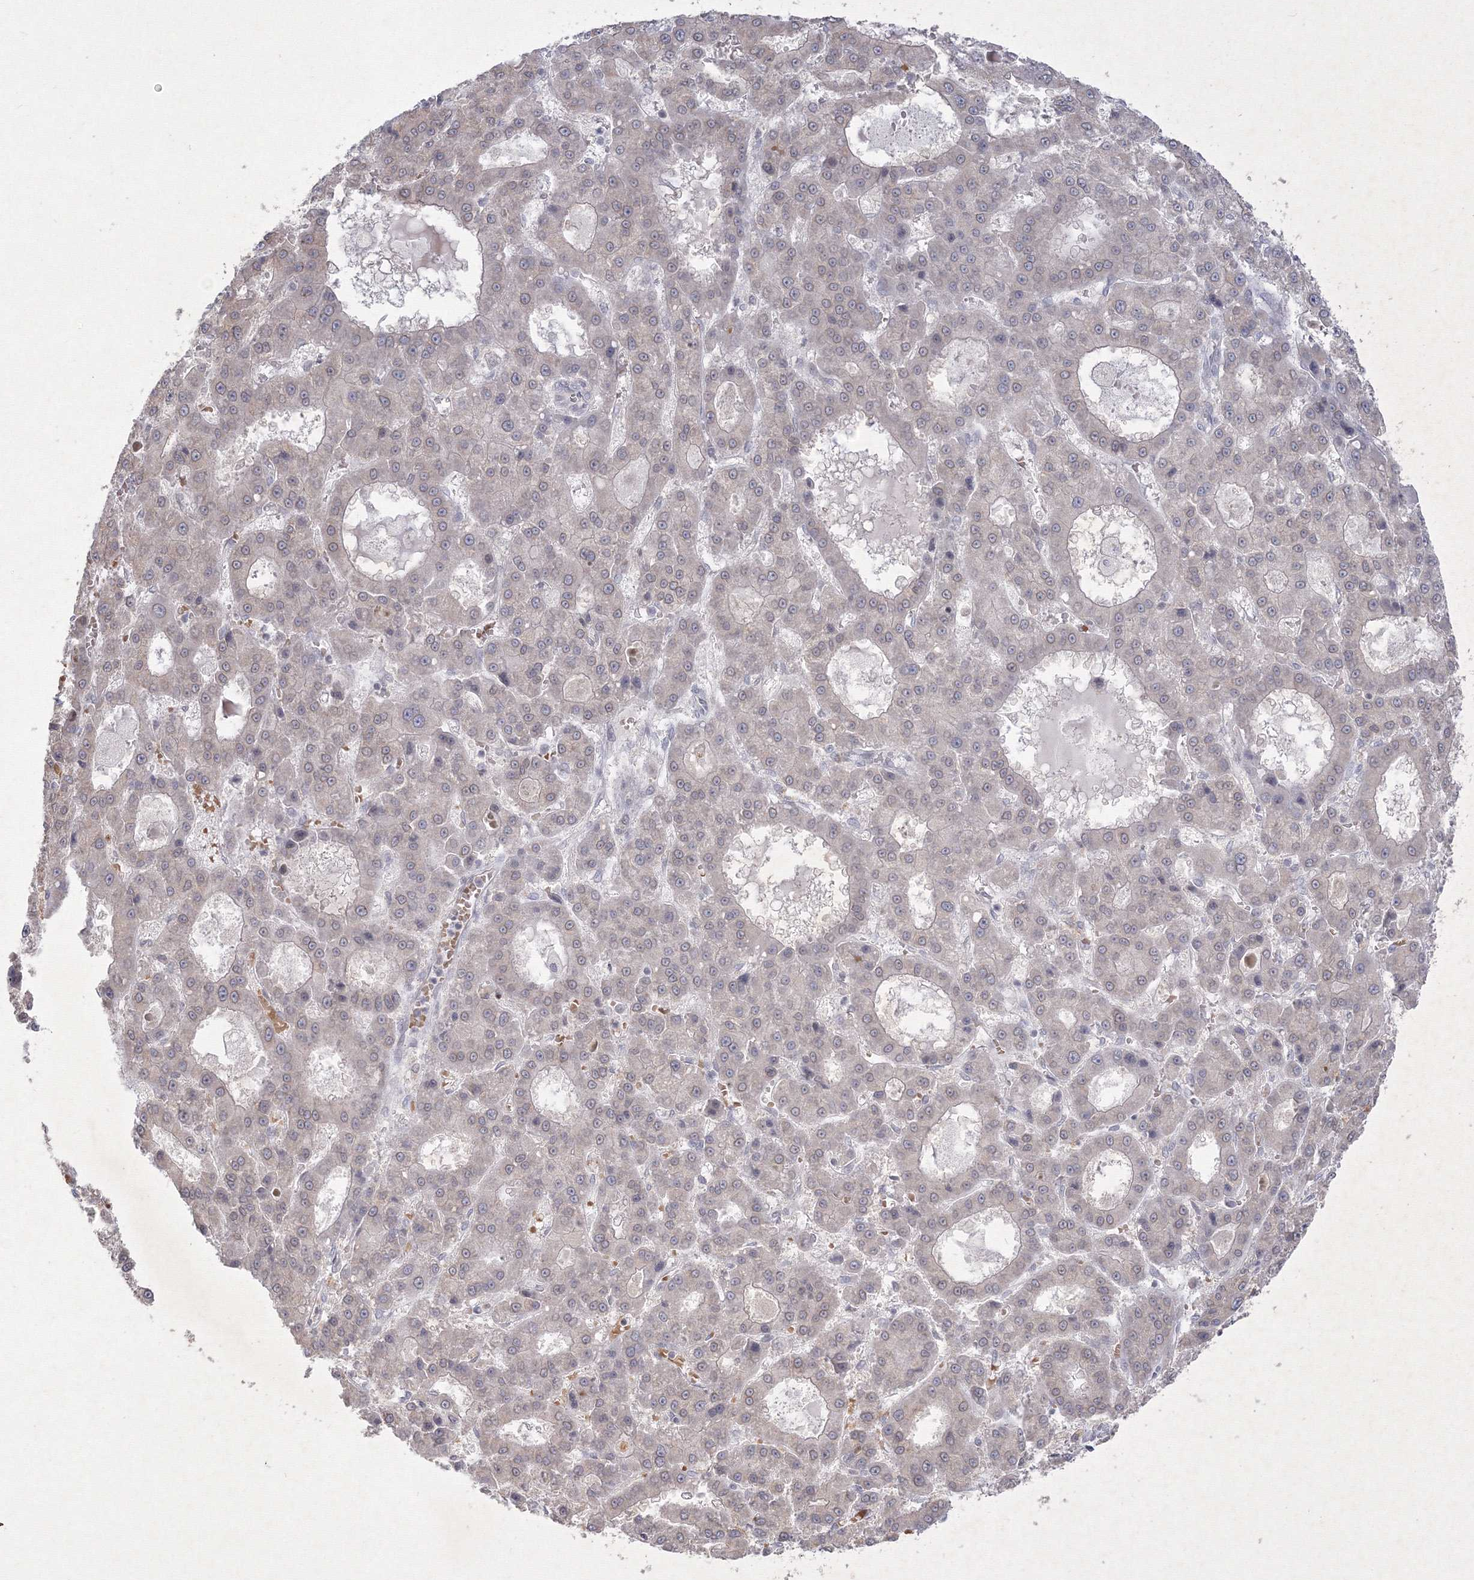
{"staining": {"intensity": "negative", "quantity": "none", "location": "none"}, "tissue": "liver cancer", "cell_type": "Tumor cells", "image_type": "cancer", "snomed": [{"axis": "morphology", "description": "Carcinoma, Hepatocellular, NOS"}, {"axis": "topography", "description": "Liver"}], "caption": "Immunohistochemistry (IHC) image of neoplastic tissue: human liver hepatocellular carcinoma stained with DAB (3,3'-diaminobenzidine) exhibits no significant protein positivity in tumor cells.", "gene": "NXPE3", "patient": {"sex": "male", "age": 70}}